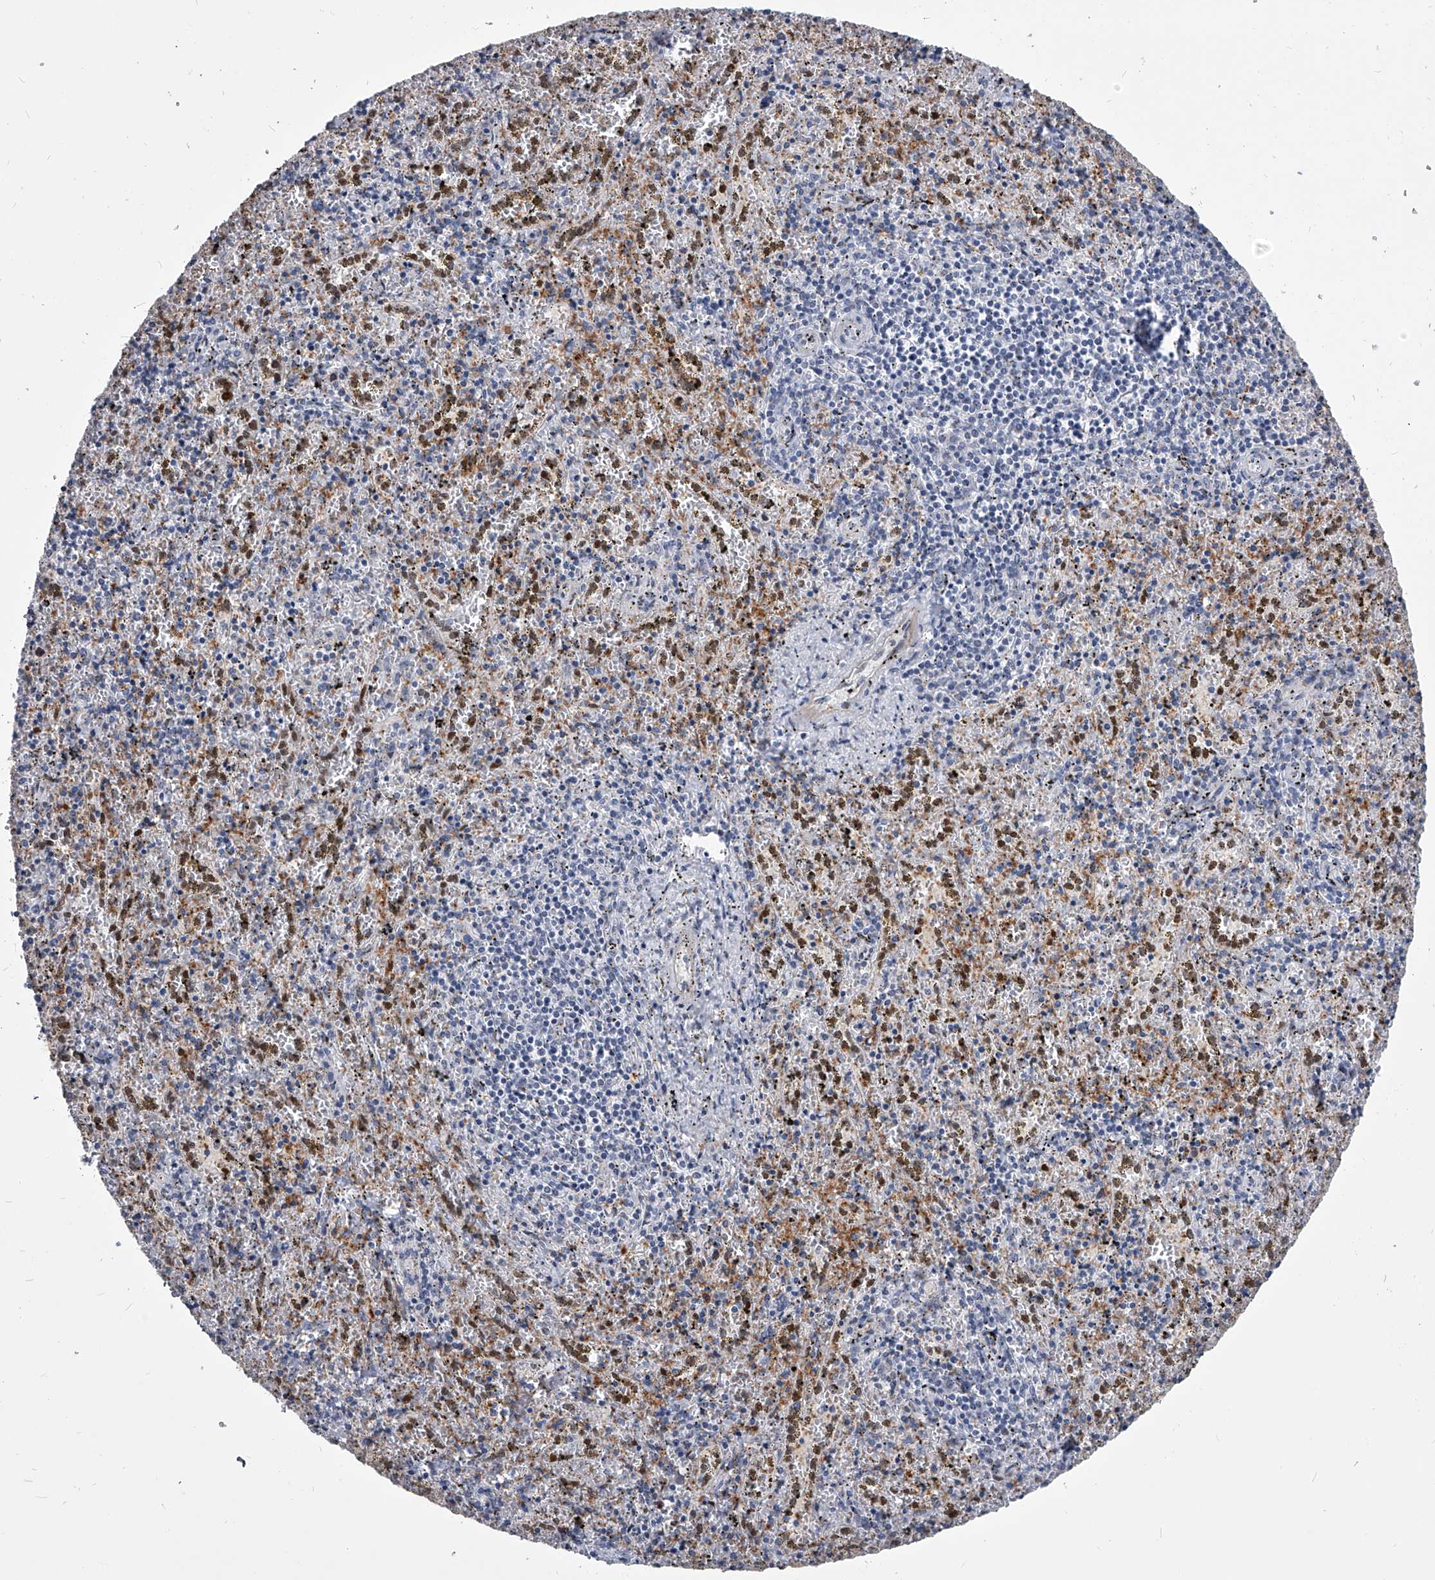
{"staining": {"intensity": "moderate", "quantity": "<25%", "location": "cytoplasmic/membranous"}, "tissue": "spleen", "cell_type": "Cells in red pulp", "image_type": "normal", "snomed": [{"axis": "morphology", "description": "Normal tissue, NOS"}, {"axis": "topography", "description": "Spleen"}], "caption": "This photomicrograph reveals immunohistochemistry staining of benign human spleen, with low moderate cytoplasmic/membranous positivity in about <25% of cells in red pulp.", "gene": "EVA1C", "patient": {"sex": "male", "age": 11}}